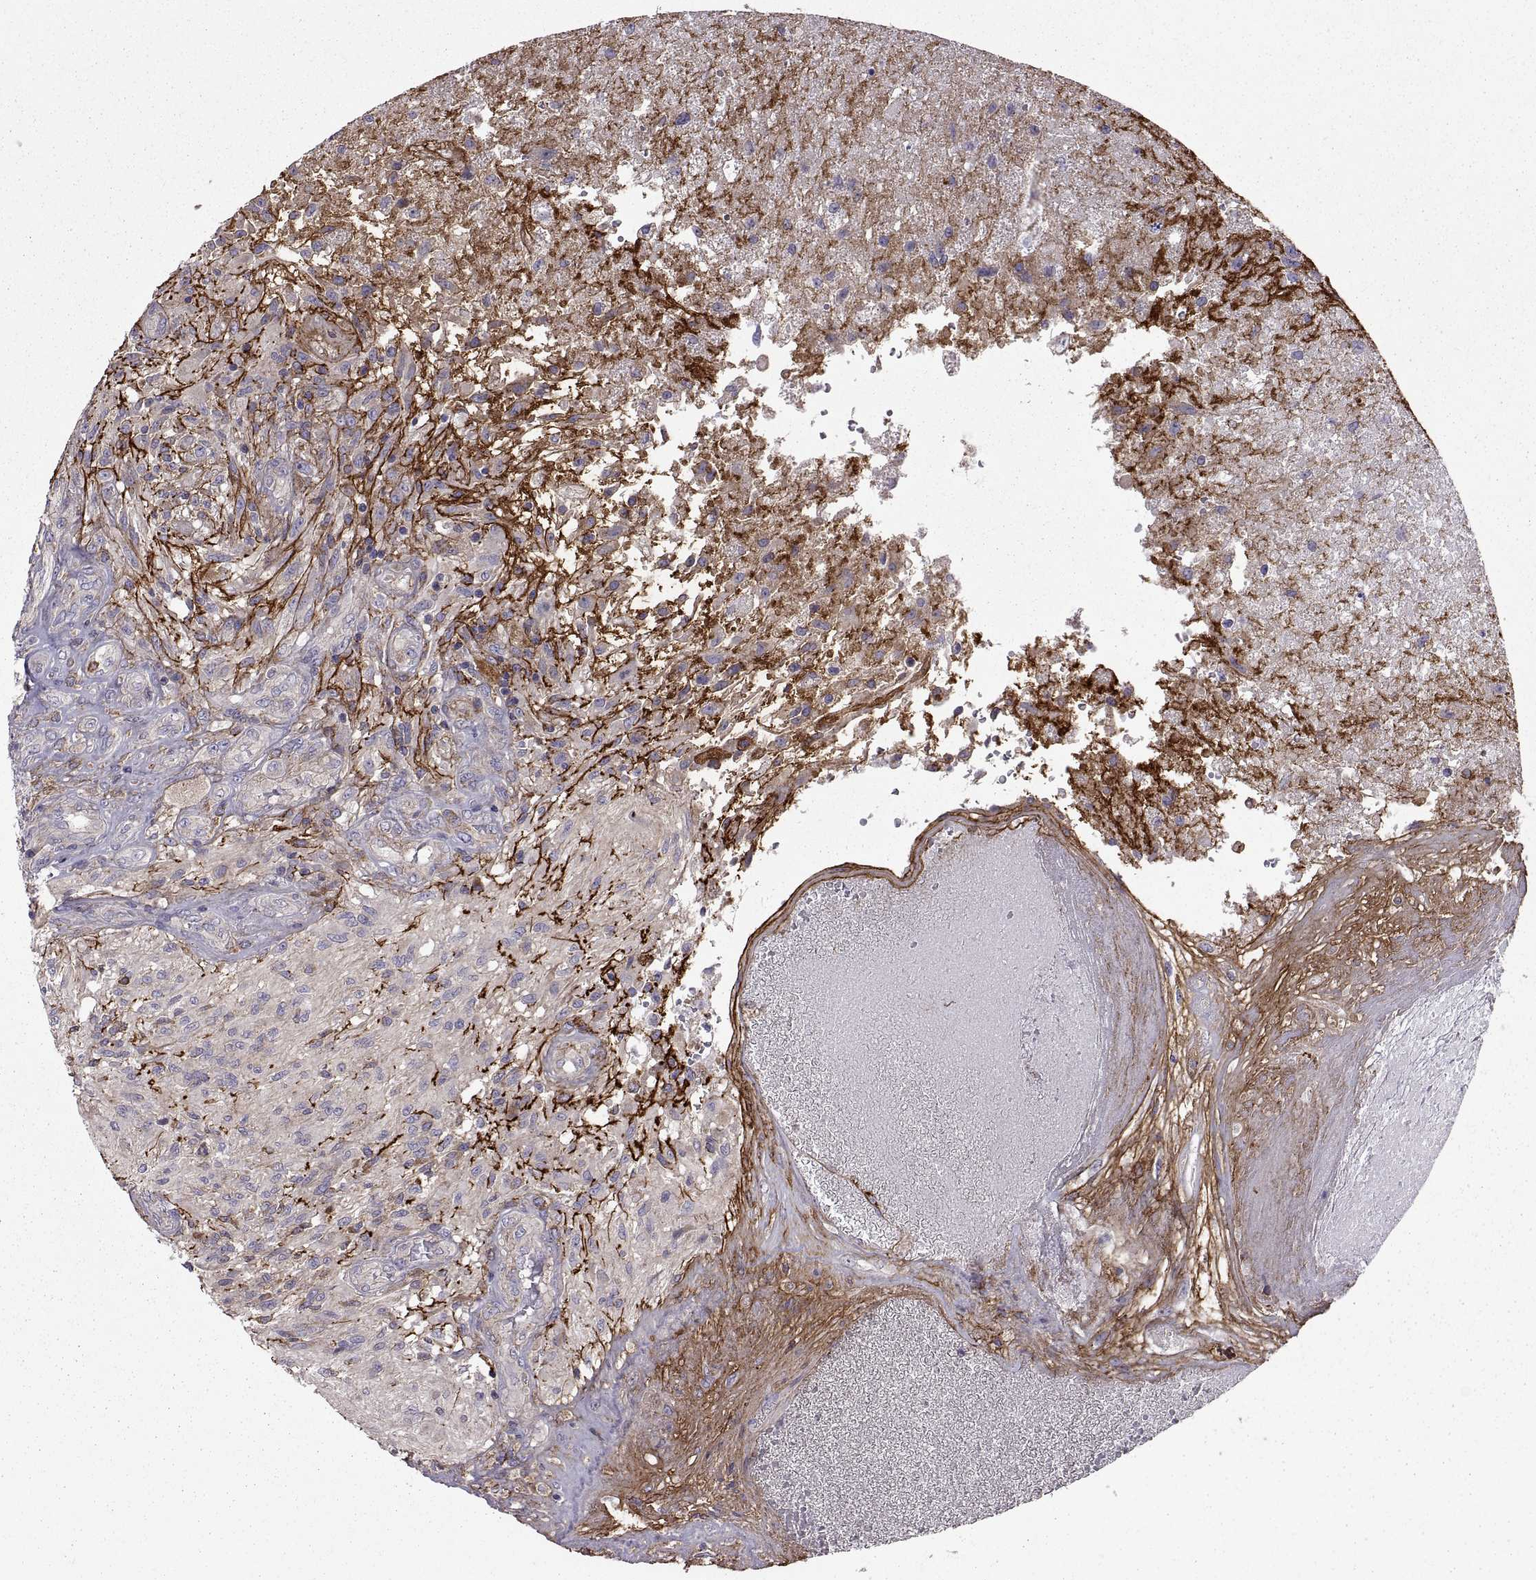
{"staining": {"intensity": "negative", "quantity": "none", "location": "none"}, "tissue": "glioma", "cell_type": "Tumor cells", "image_type": "cancer", "snomed": [{"axis": "morphology", "description": "Glioma, malignant, High grade"}, {"axis": "topography", "description": "Brain"}], "caption": "The IHC photomicrograph has no significant expression in tumor cells of high-grade glioma (malignant) tissue.", "gene": "EMILIN2", "patient": {"sex": "male", "age": 56}}